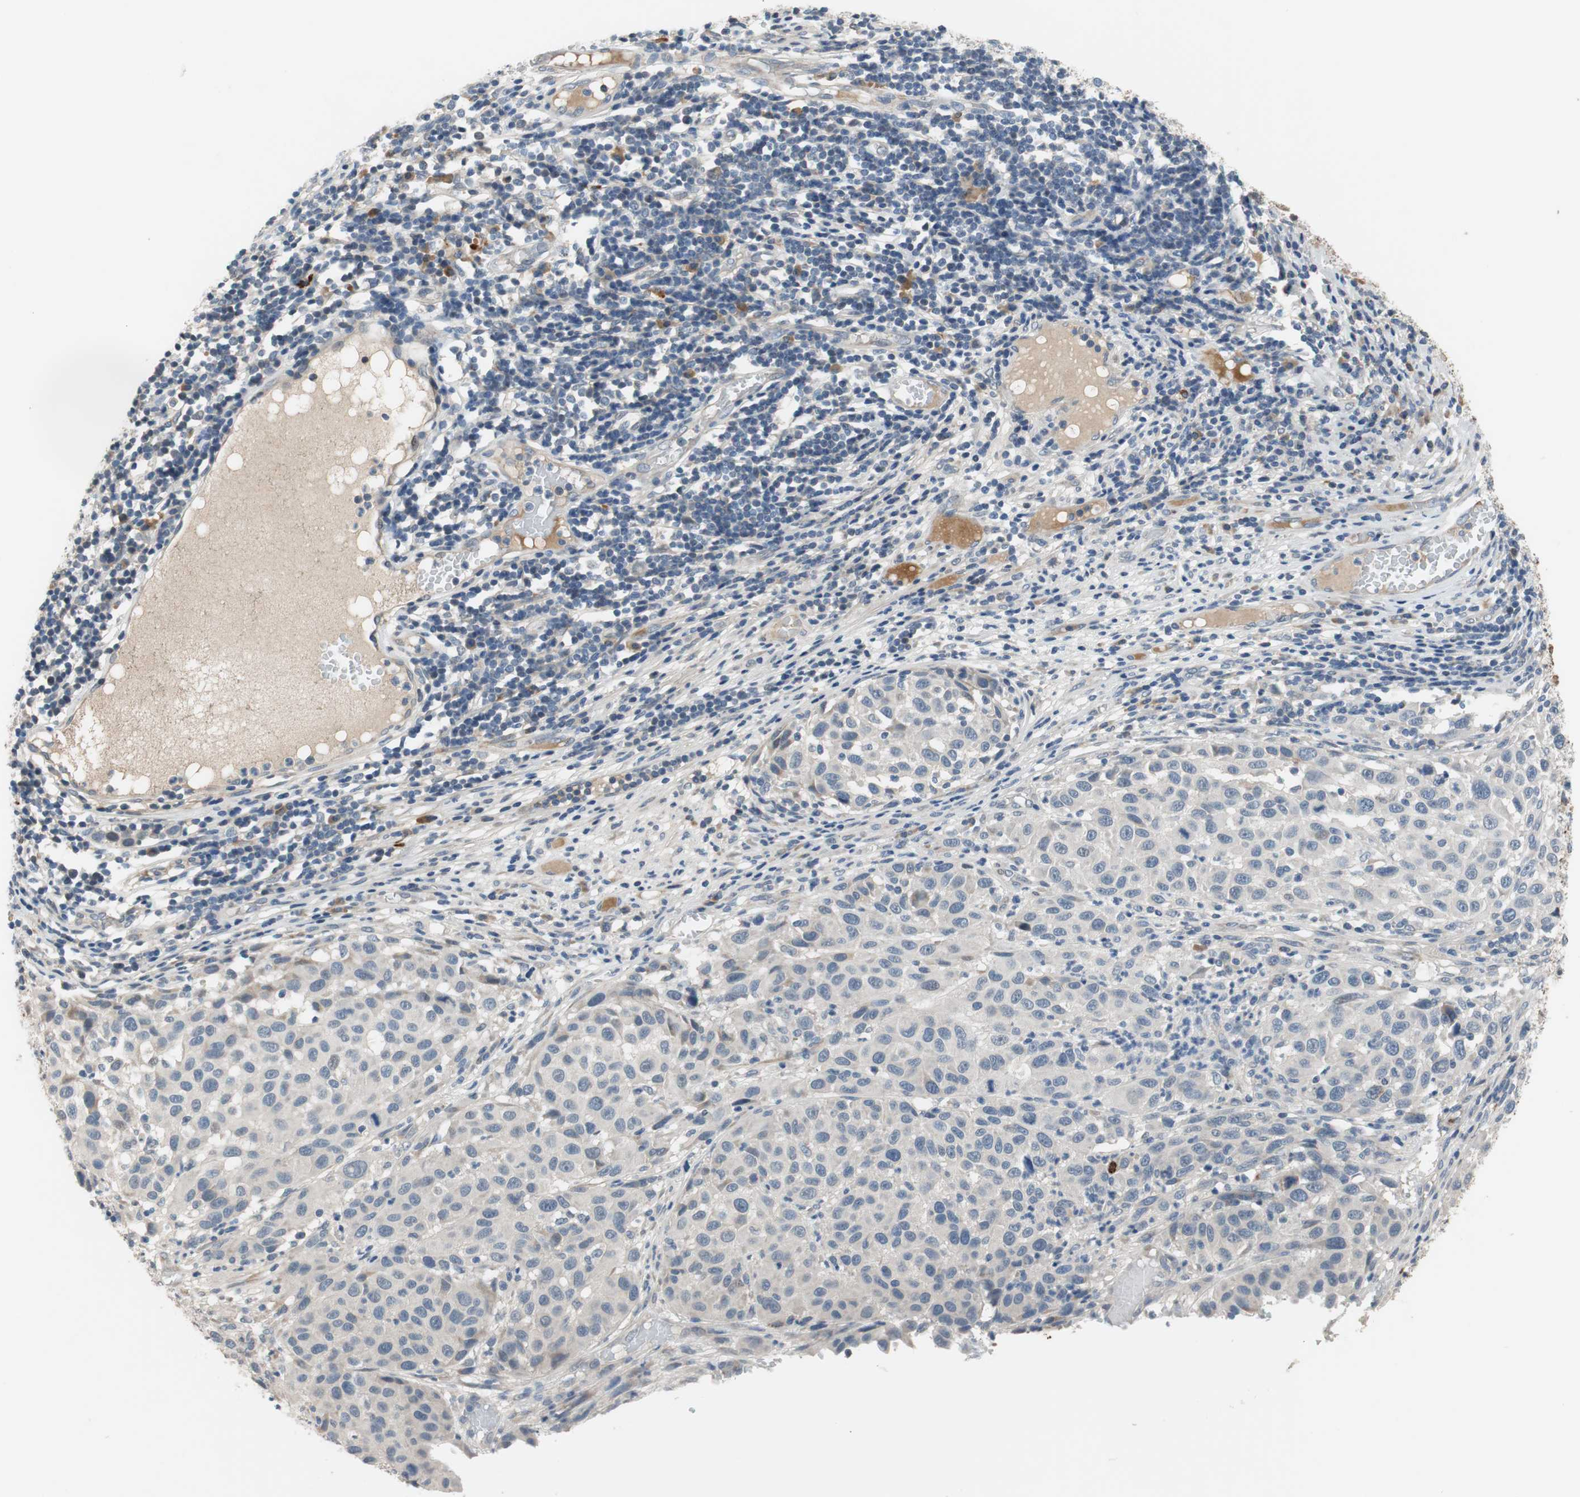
{"staining": {"intensity": "weak", "quantity": "25%-75%", "location": "cytoplasmic/membranous"}, "tissue": "melanoma", "cell_type": "Tumor cells", "image_type": "cancer", "snomed": [{"axis": "morphology", "description": "Malignant melanoma, Metastatic site"}, {"axis": "topography", "description": "Lymph node"}], "caption": "Immunohistochemical staining of human melanoma demonstrates low levels of weak cytoplasmic/membranous protein positivity in about 25%-75% of tumor cells. (Brightfield microscopy of DAB IHC at high magnification).", "gene": "COL12A1", "patient": {"sex": "male", "age": 61}}